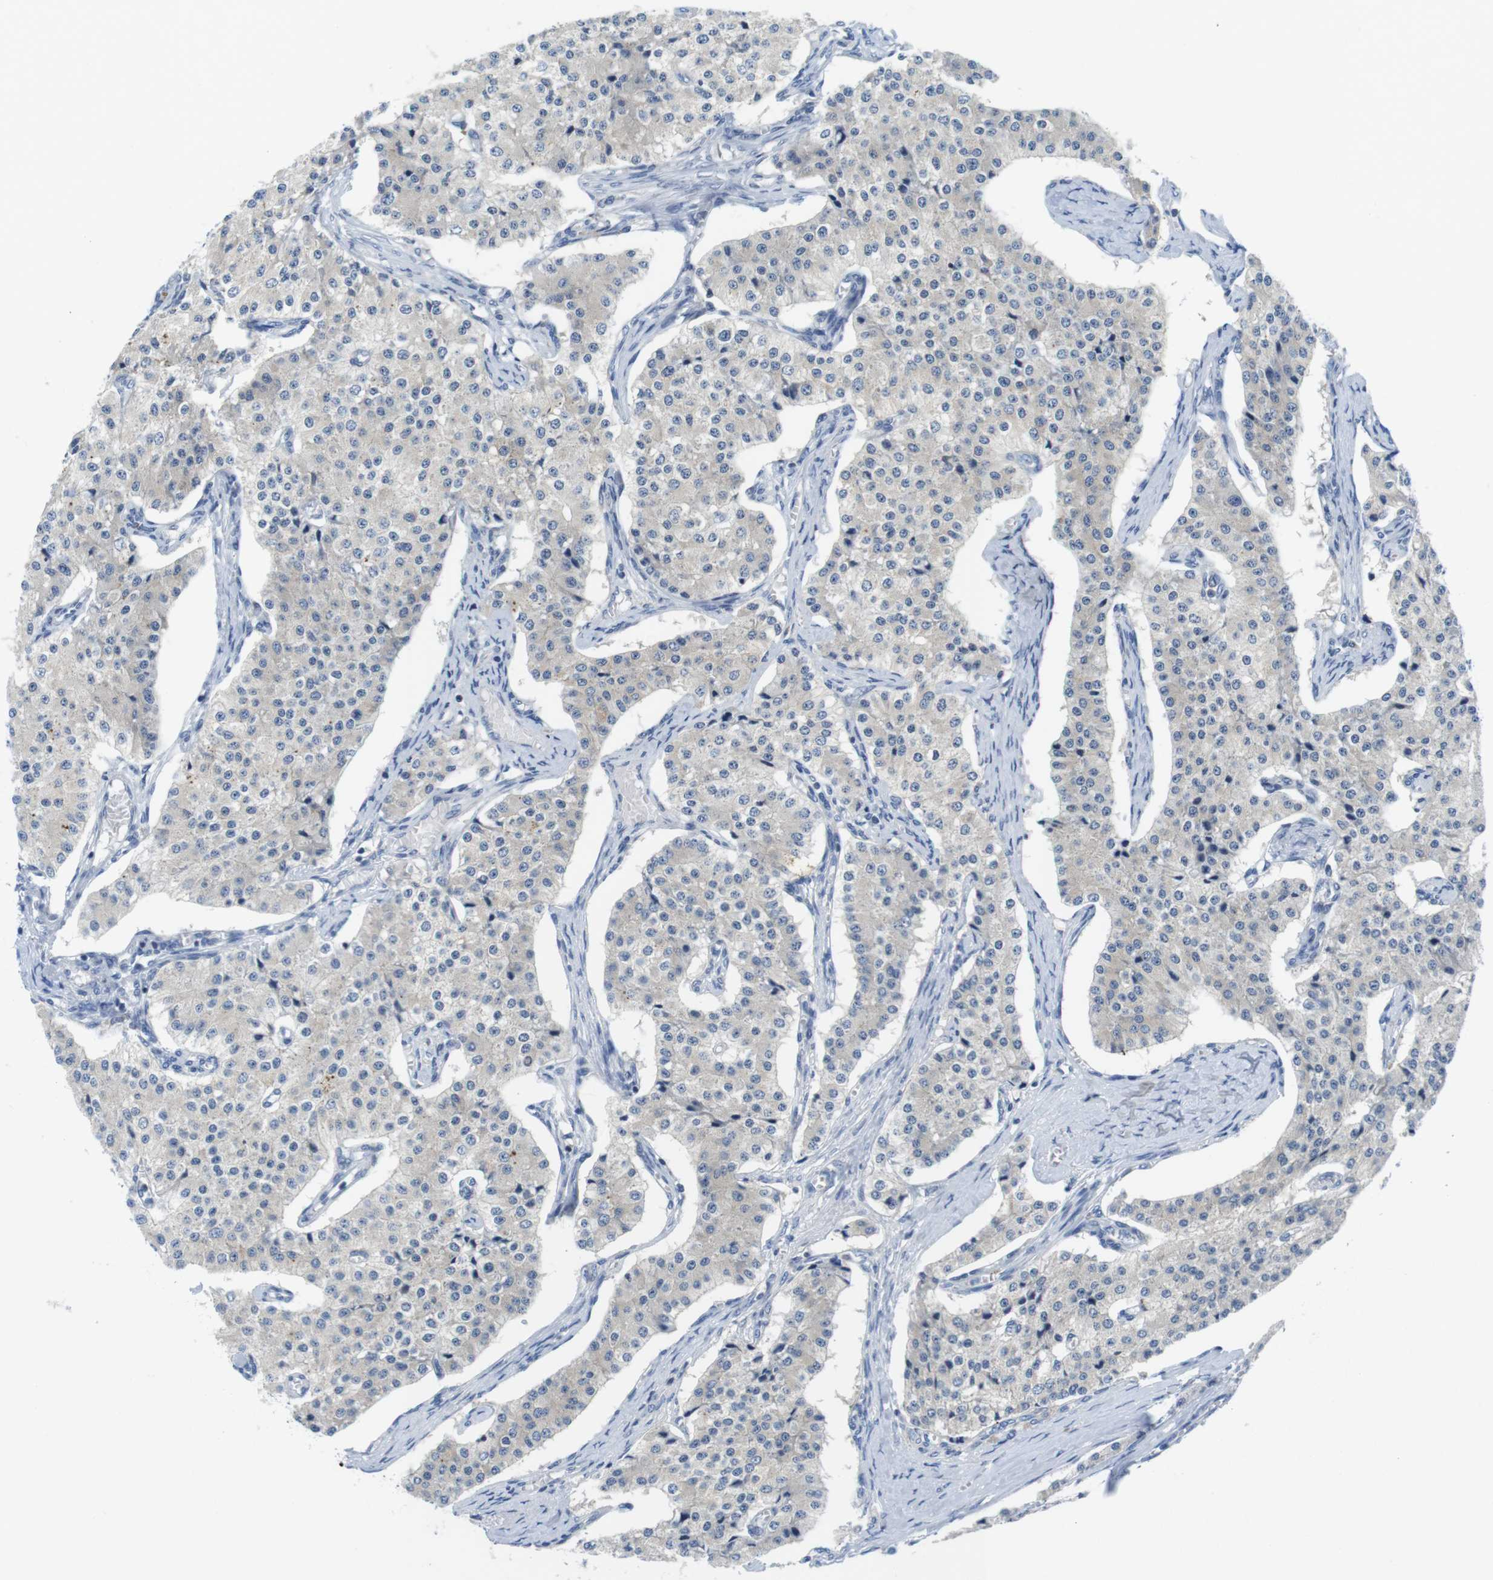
{"staining": {"intensity": "negative", "quantity": "none", "location": "none"}, "tissue": "carcinoid", "cell_type": "Tumor cells", "image_type": "cancer", "snomed": [{"axis": "morphology", "description": "Carcinoid, malignant, NOS"}, {"axis": "topography", "description": "Colon"}], "caption": "The immunohistochemistry (IHC) histopathology image has no significant positivity in tumor cells of carcinoid tissue.", "gene": "CNGA2", "patient": {"sex": "female", "age": 52}}